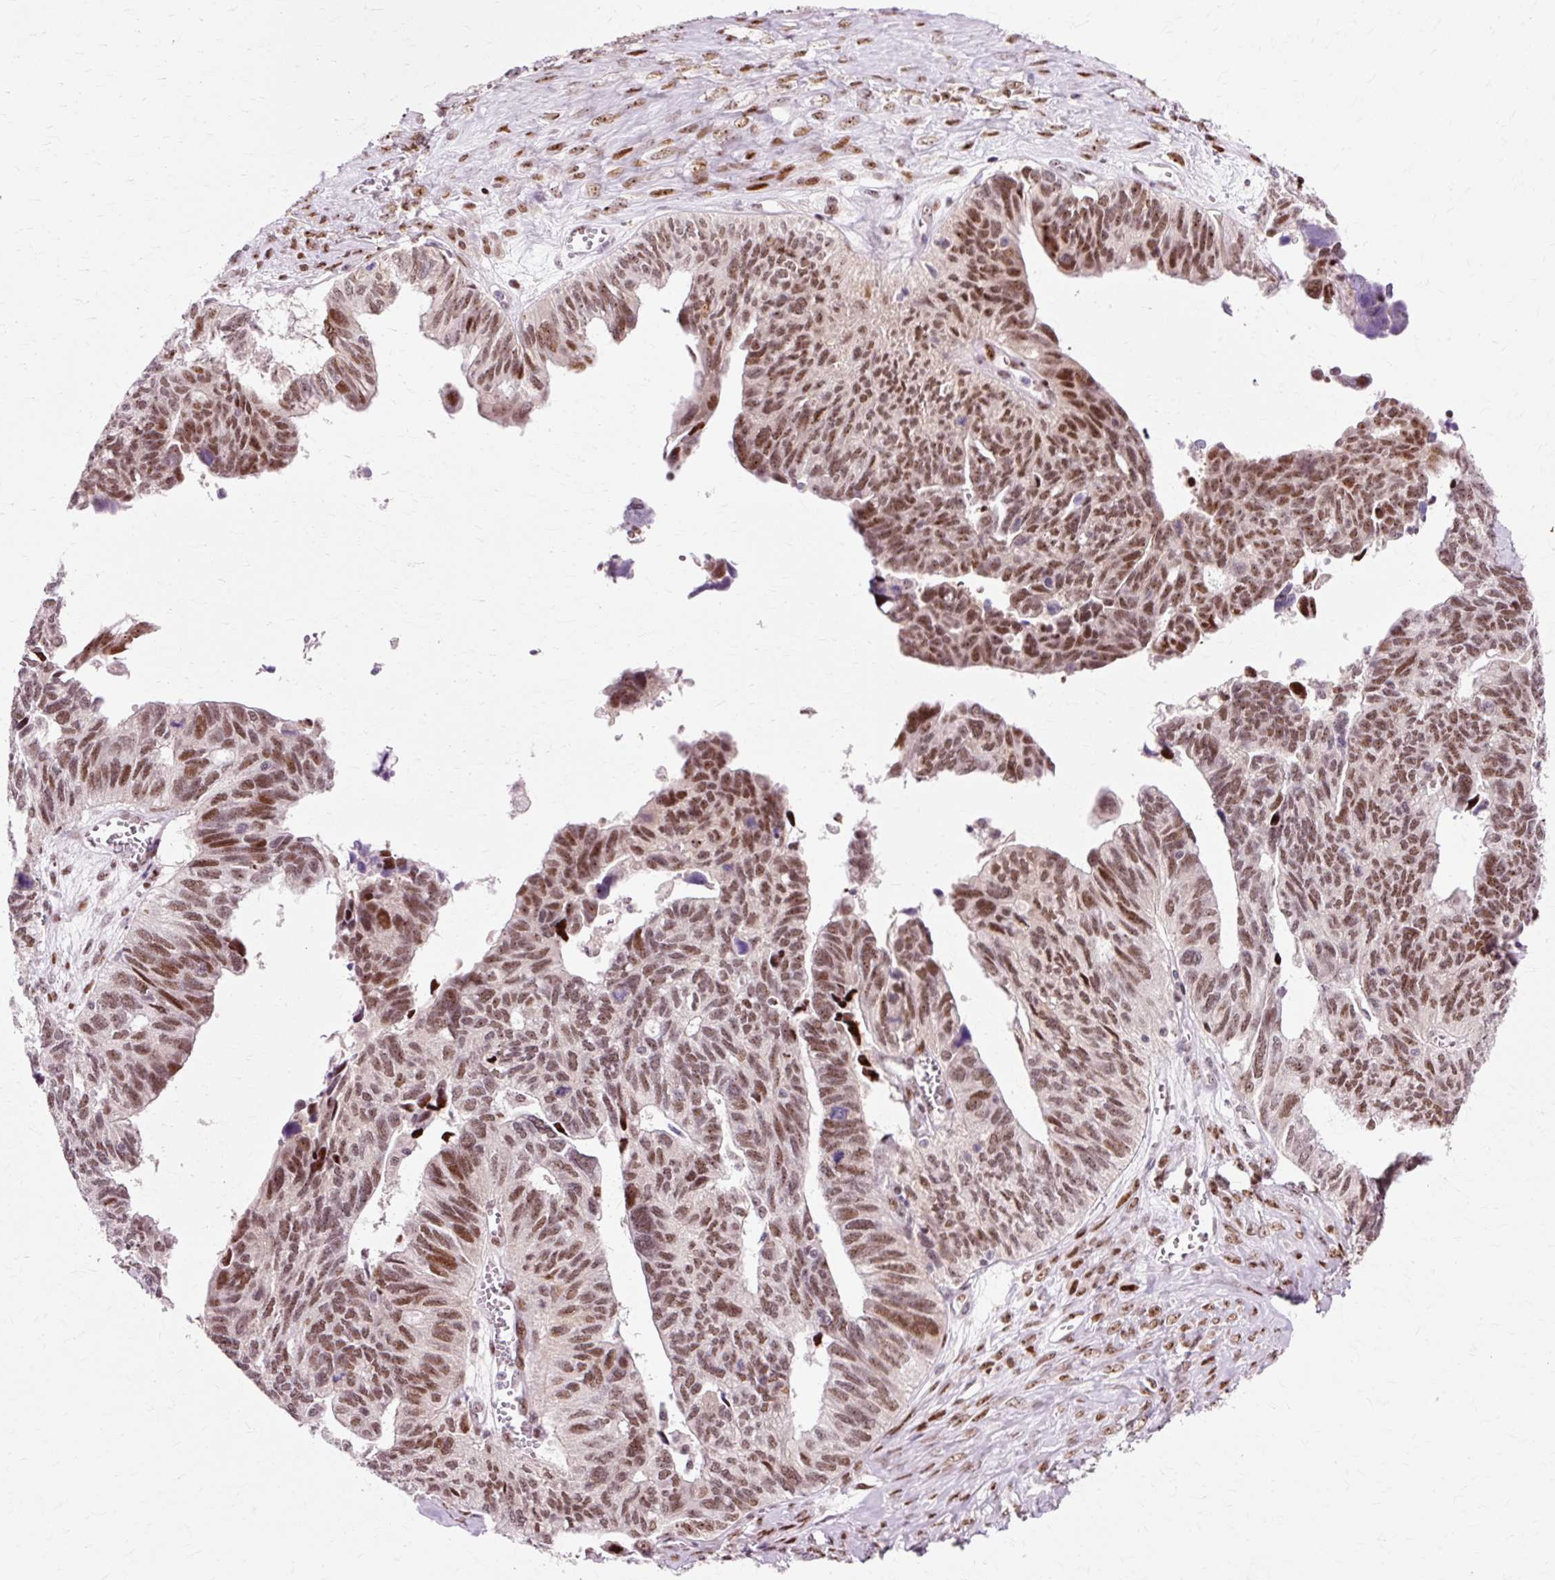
{"staining": {"intensity": "moderate", "quantity": ">75%", "location": "nuclear"}, "tissue": "ovarian cancer", "cell_type": "Tumor cells", "image_type": "cancer", "snomed": [{"axis": "morphology", "description": "Cystadenocarcinoma, serous, NOS"}, {"axis": "topography", "description": "Ovary"}], "caption": "Immunohistochemistry (IHC) (DAB (3,3'-diaminobenzidine)) staining of ovarian cancer (serous cystadenocarcinoma) shows moderate nuclear protein expression in approximately >75% of tumor cells.", "gene": "MACROD2", "patient": {"sex": "female", "age": 79}}